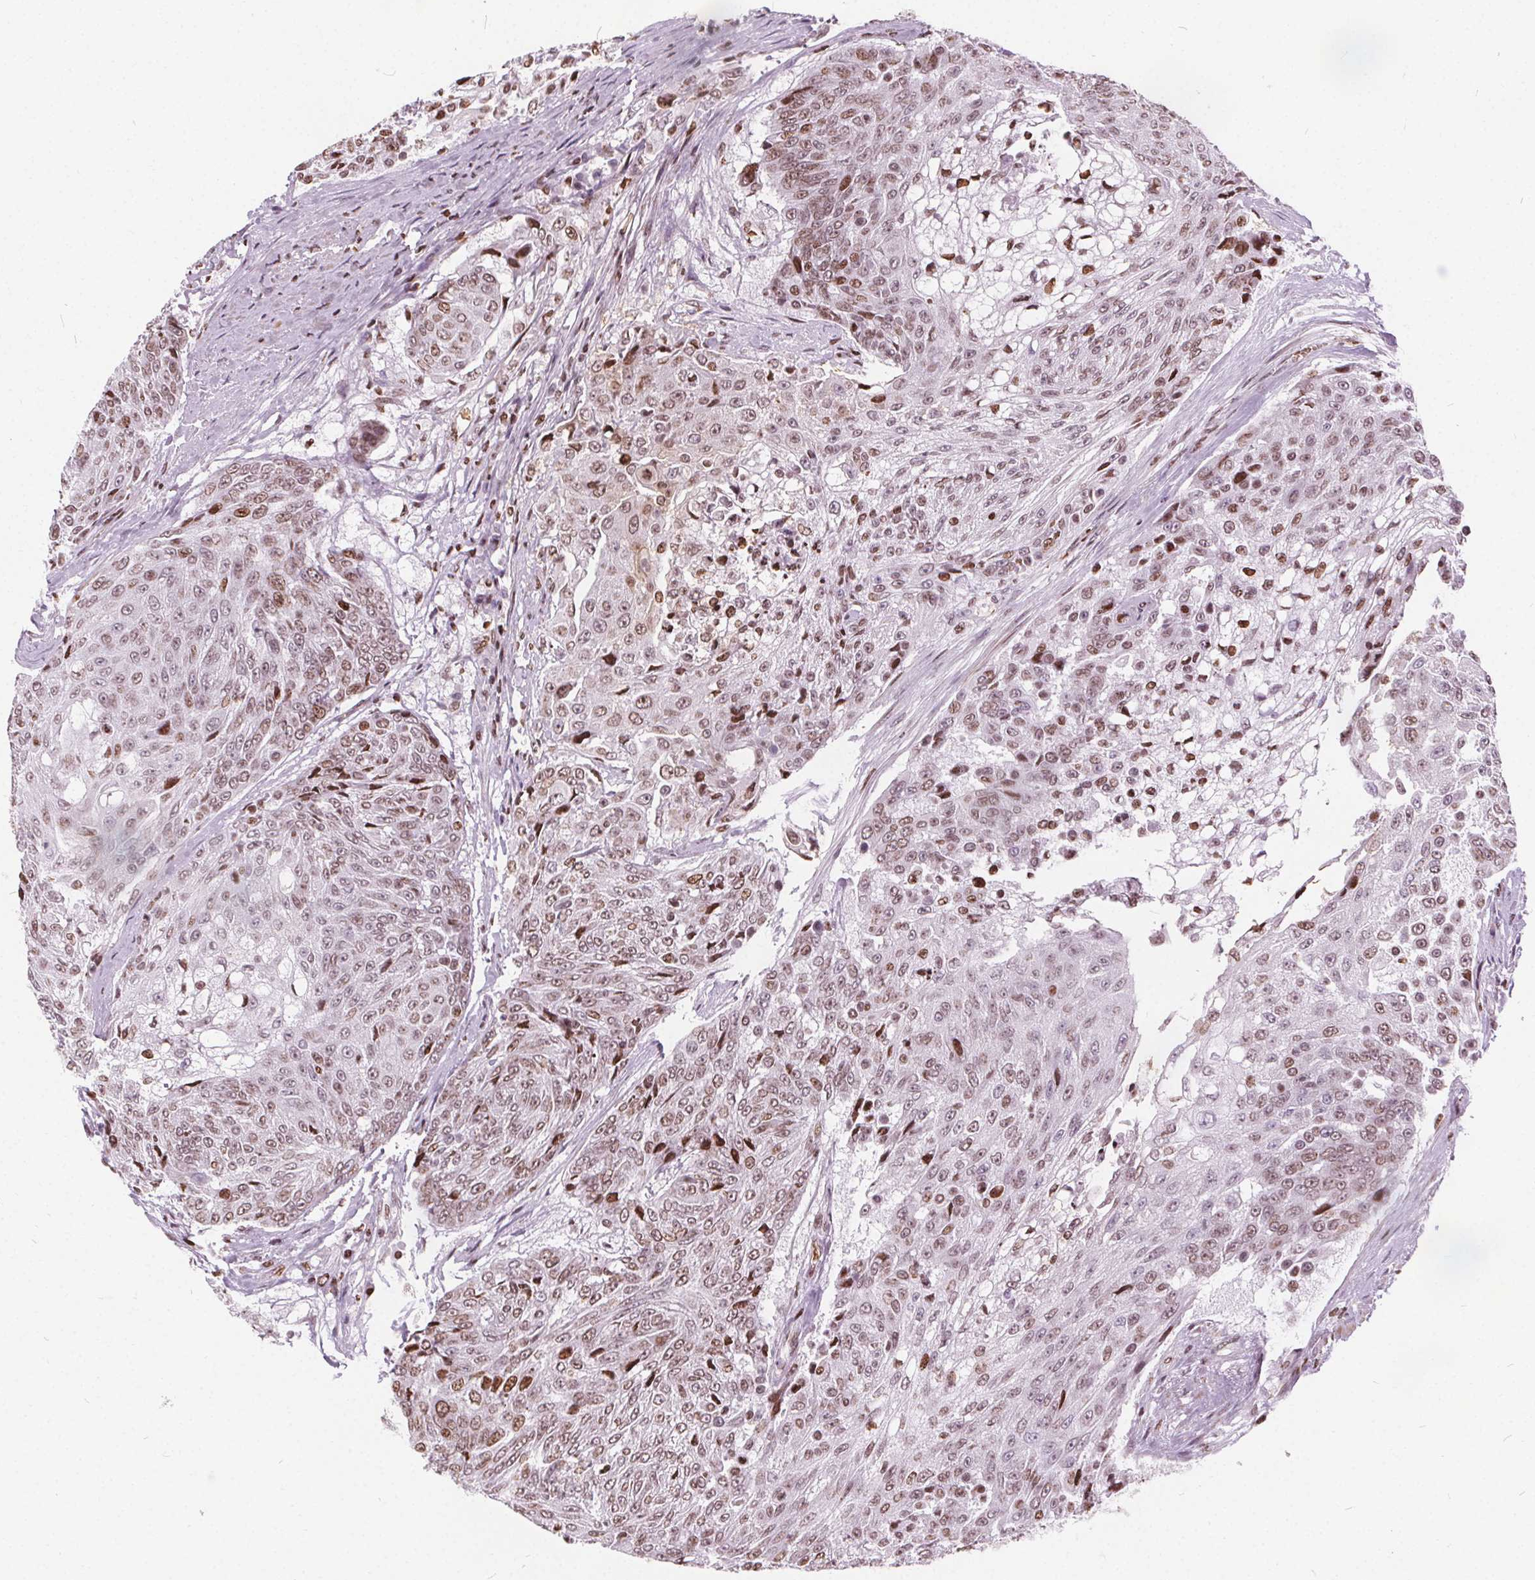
{"staining": {"intensity": "moderate", "quantity": "25%-75%", "location": "nuclear"}, "tissue": "urothelial cancer", "cell_type": "Tumor cells", "image_type": "cancer", "snomed": [{"axis": "morphology", "description": "Urothelial carcinoma, High grade"}, {"axis": "topography", "description": "Urinary bladder"}], "caption": "IHC histopathology image of neoplastic tissue: human urothelial carcinoma (high-grade) stained using immunohistochemistry (IHC) exhibits medium levels of moderate protein expression localized specifically in the nuclear of tumor cells, appearing as a nuclear brown color.", "gene": "ISLR2", "patient": {"sex": "female", "age": 63}}